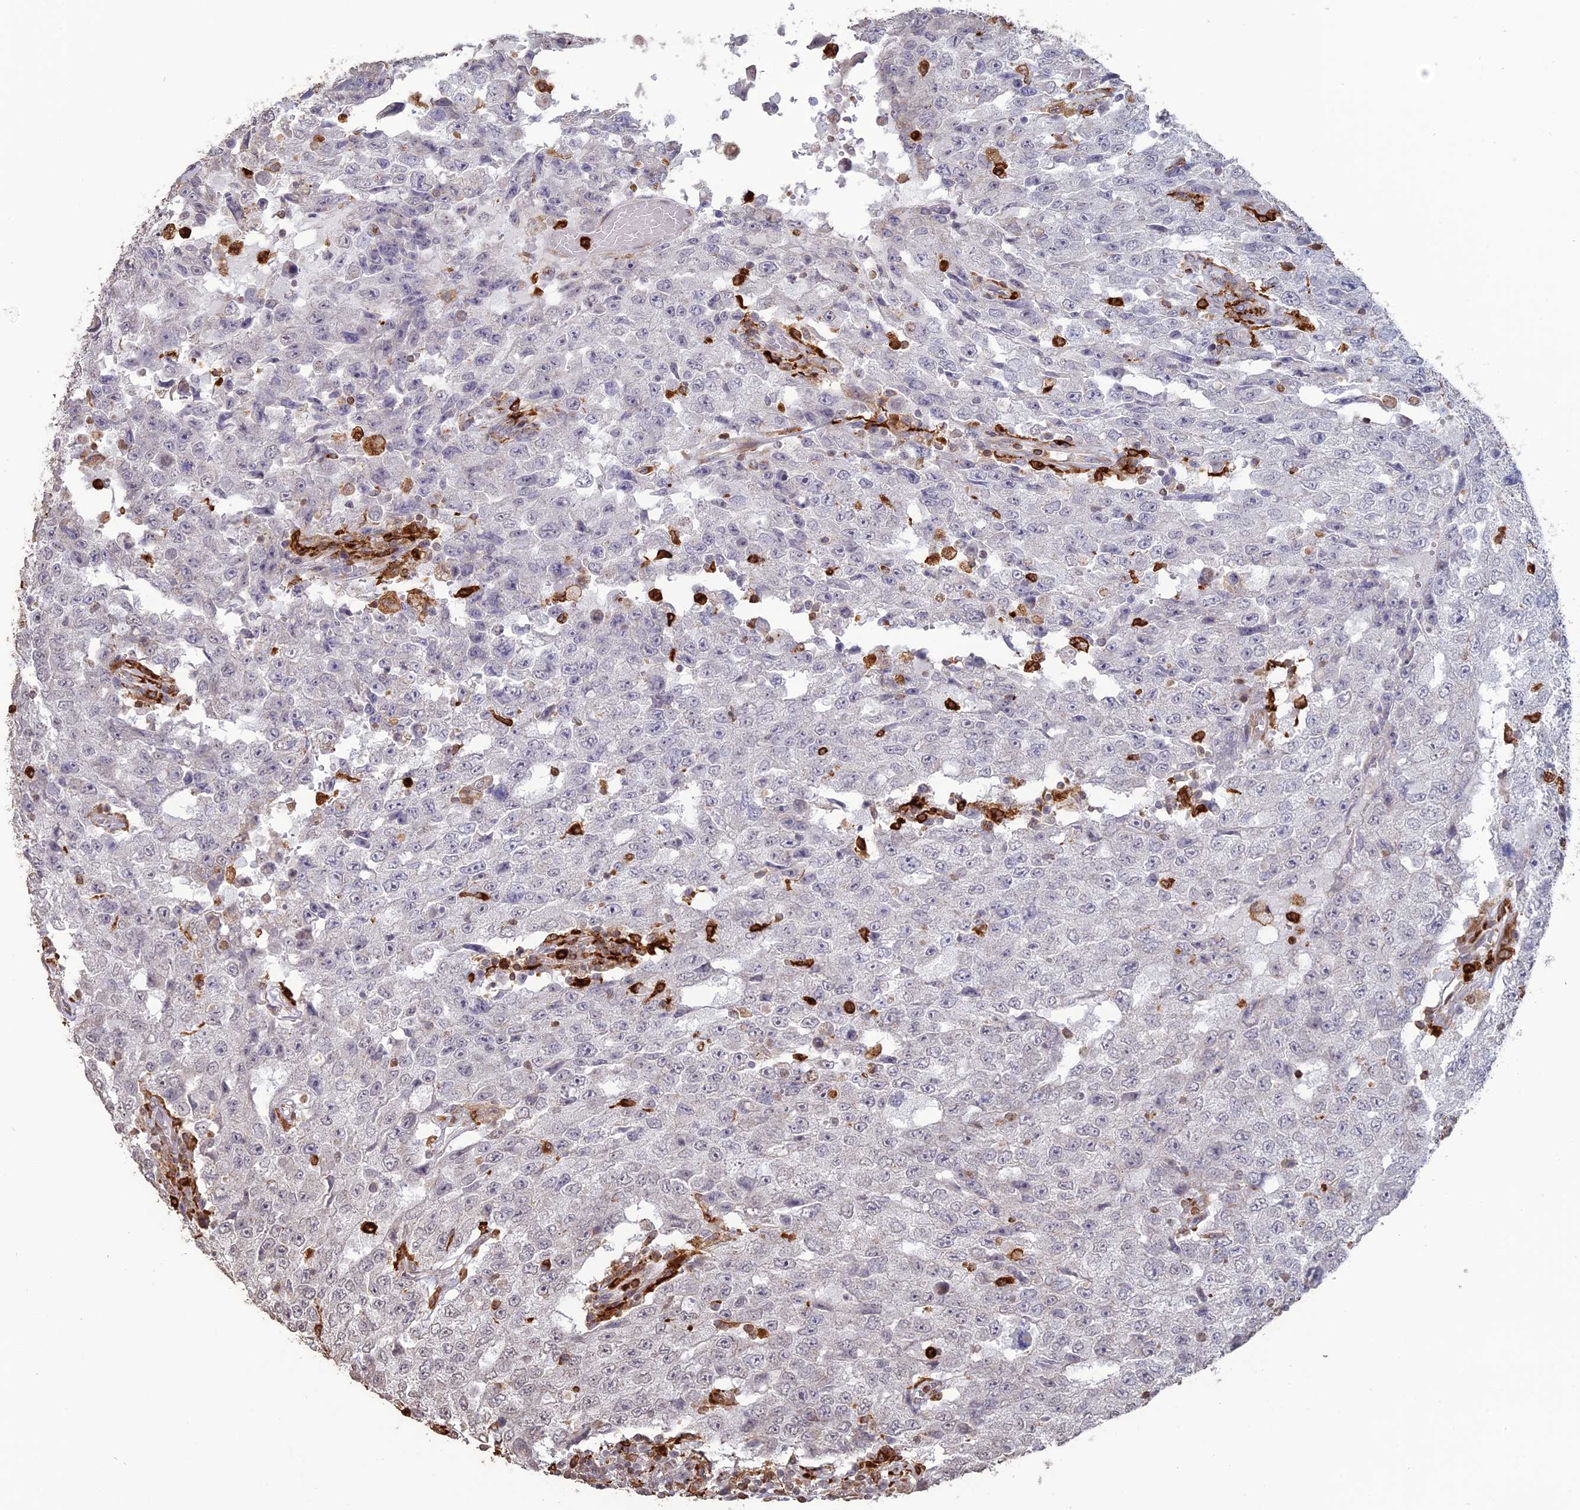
{"staining": {"intensity": "negative", "quantity": "none", "location": "none"}, "tissue": "testis cancer", "cell_type": "Tumor cells", "image_type": "cancer", "snomed": [{"axis": "morphology", "description": "Carcinoma, Embryonal, NOS"}, {"axis": "topography", "description": "Testis"}], "caption": "The immunohistochemistry (IHC) micrograph has no significant expression in tumor cells of testis embryonal carcinoma tissue.", "gene": "APOBR", "patient": {"sex": "male", "age": 26}}